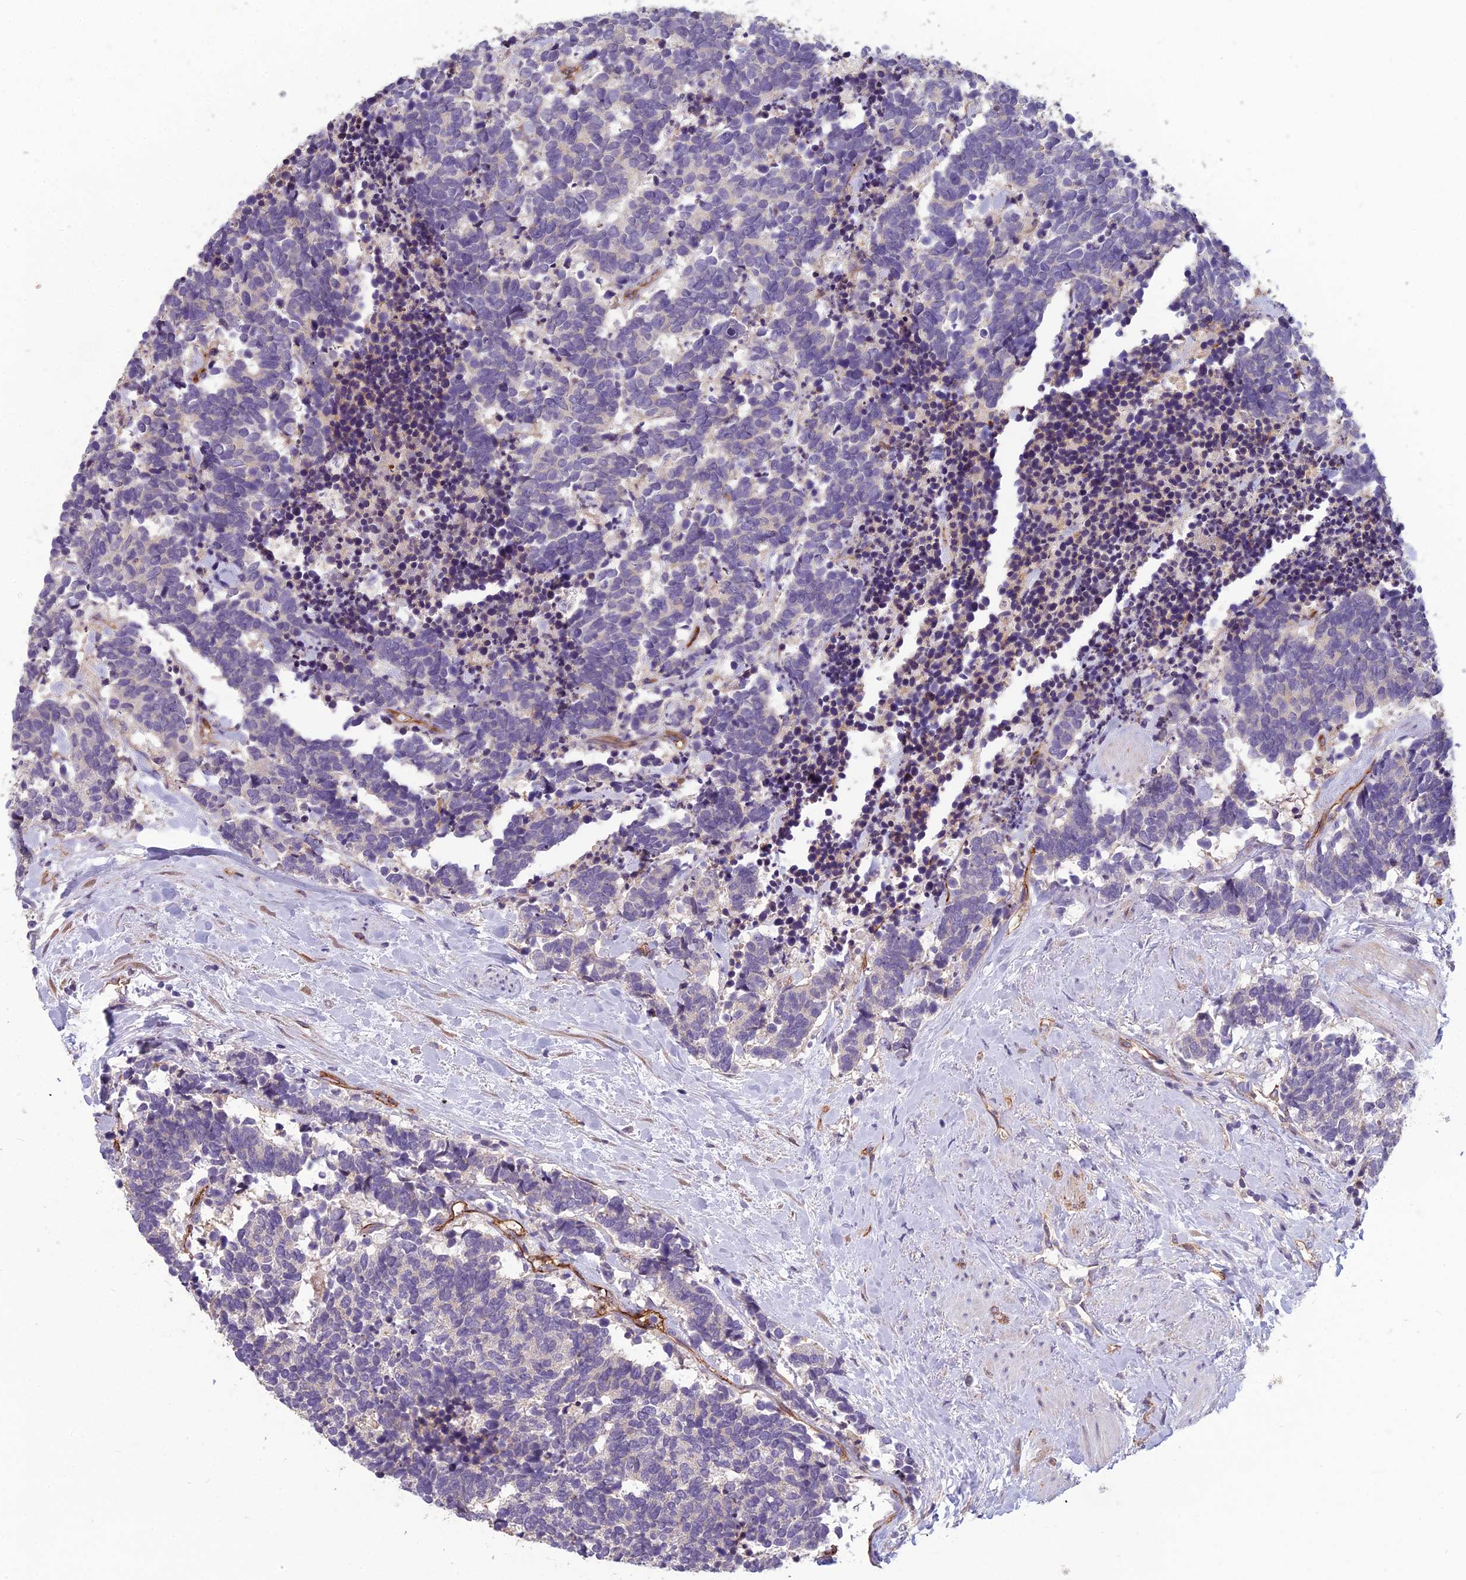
{"staining": {"intensity": "negative", "quantity": "none", "location": "none"}, "tissue": "carcinoid", "cell_type": "Tumor cells", "image_type": "cancer", "snomed": [{"axis": "morphology", "description": "Carcinoma, NOS"}, {"axis": "morphology", "description": "Carcinoid, malignant, NOS"}, {"axis": "topography", "description": "Prostate"}], "caption": "Immunohistochemistry (IHC) micrograph of neoplastic tissue: human malignant carcinoid stained with DAB demonstrates no significant protein expression in tumor cells.", "gene": "TSPAN15", "patient": {"sex": "male", "age": 57}}